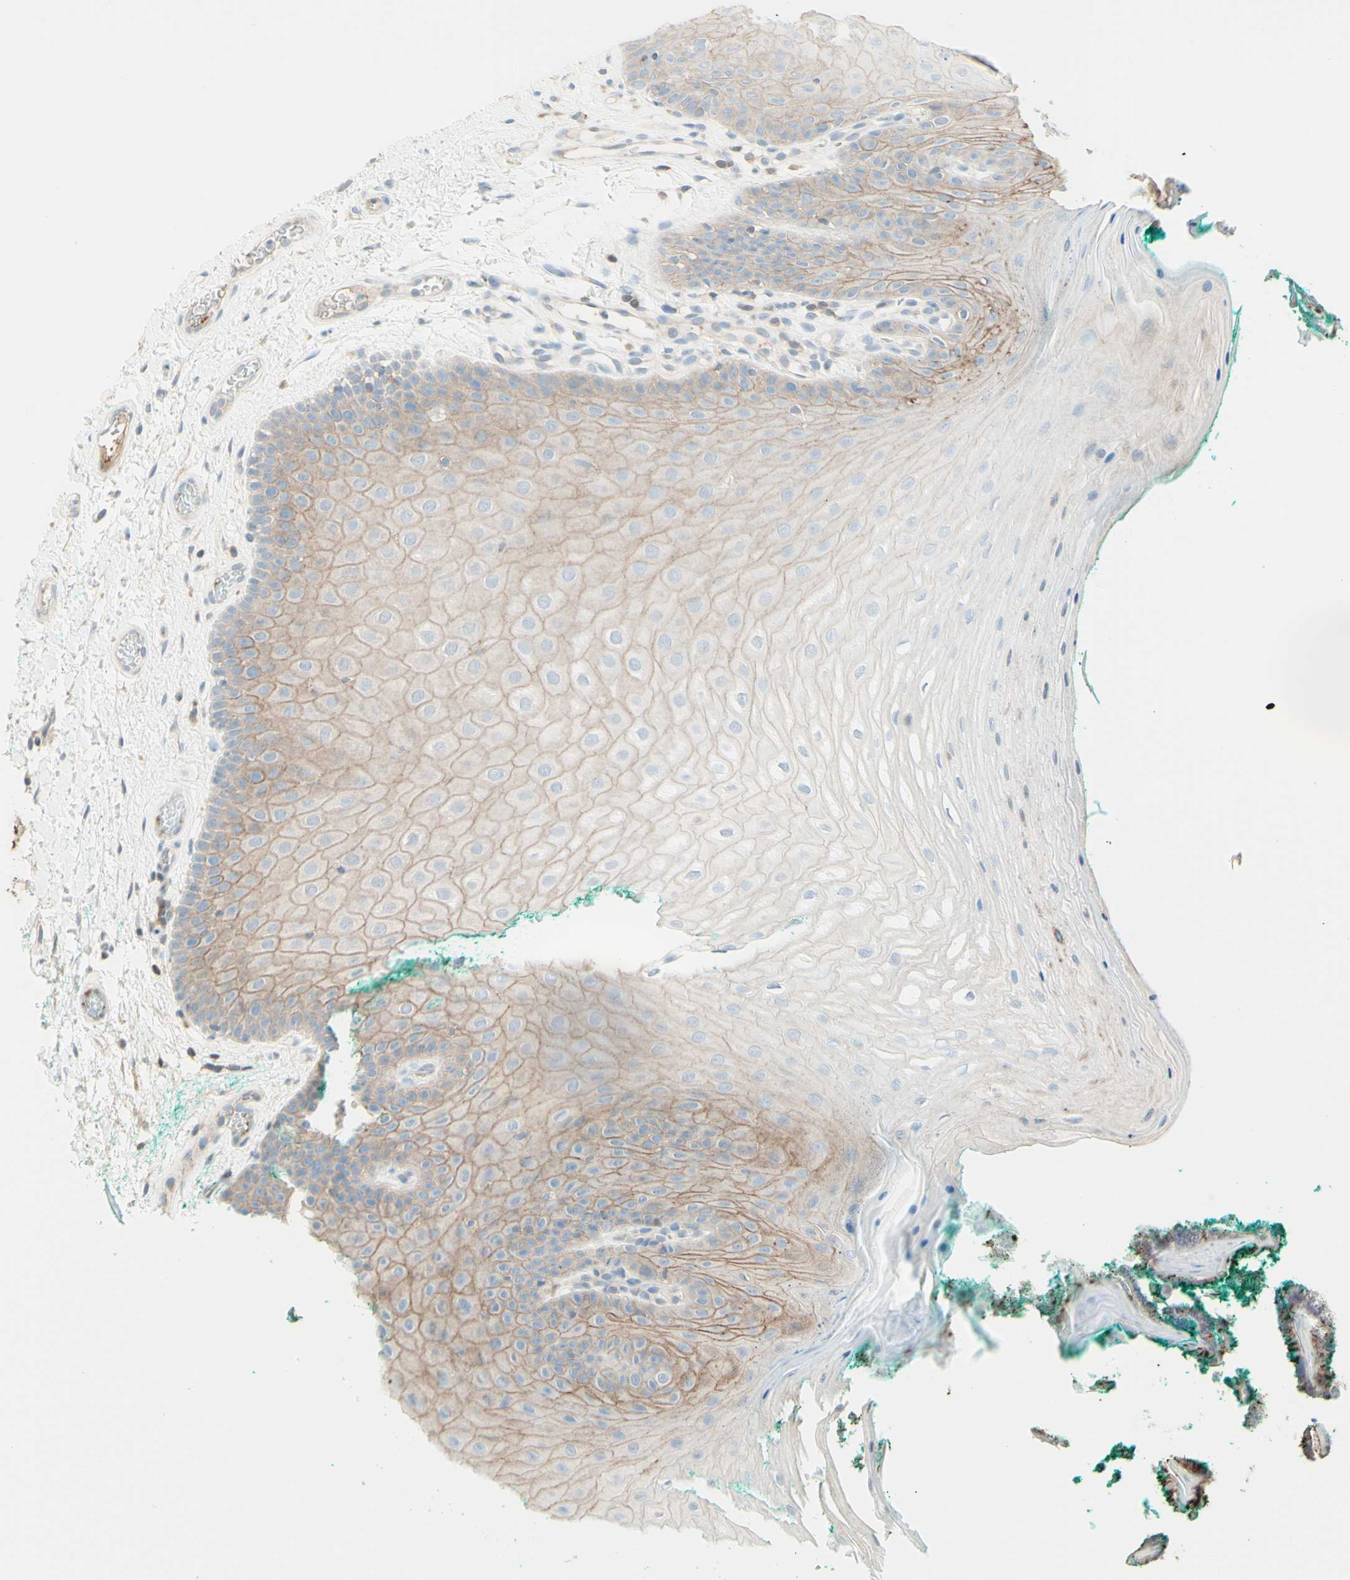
{"staining": {"intensity": "weak", "quantity": "25%-75%", "location": "cytoplasmic/membranous"}, "tissue": "oral mucosa", "cell_type": "Squamous epithelial cells", "image_type": "normal", "snomed": [{"axis": "morphology", "description": "Normal tissue, NOS"}, {"axis": "topography", "description": "Skeletal muscle"}, {"axis": "topography", "description": "Oral tissue"}], "caption": "A high-resolution micrograph shows immunohistochemistry staining of normal oral mucosa, which demonstrates weak cytoplasmic/membranous positivity in about 25%-75% of squamous epithelial cells.", "gene": "MTM1", "patient": {"sex": "male", "age": 58}}